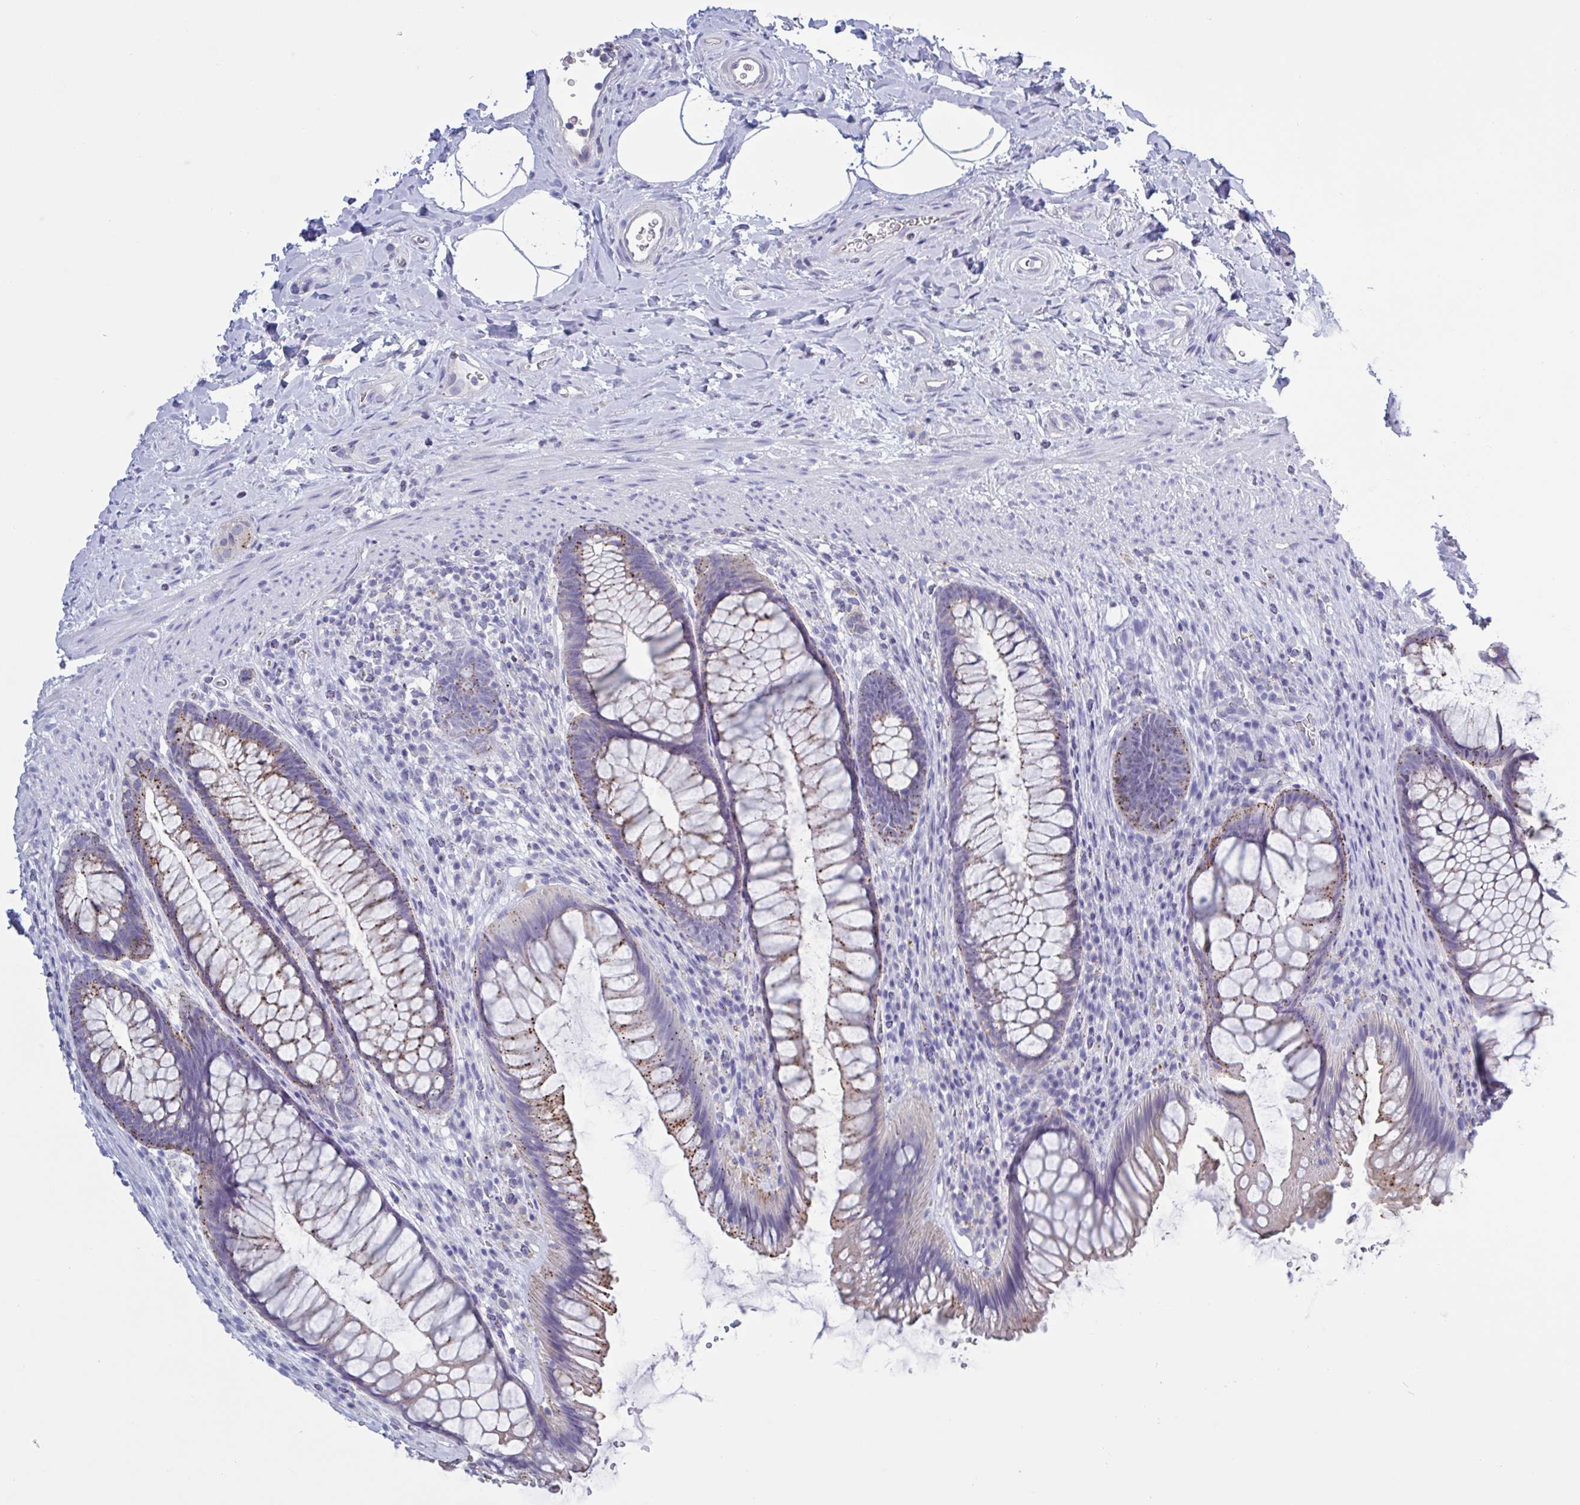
{"staining": {"intensity": "moderate", "quantity": ">75%", "location": "cytoplasmic/membranous"}, "tissue": "rectum", "cell_type": "Glandular cells", "image_type": "normal", "snomed": [{"axis": "morphology", "description": "Normal tissue, NOS"}, {"axis": "topography", "description": "Rectum"}], "caption": "A brown stain highlights moderate cytoplasmic/membranous staining of a protein in glandular cells of normal rectum. The protein of interest is shown in brown color, while the nuclei are stained blue.", "gene": "CHMP5", "patient": {"sex": "male", "age": 53}}